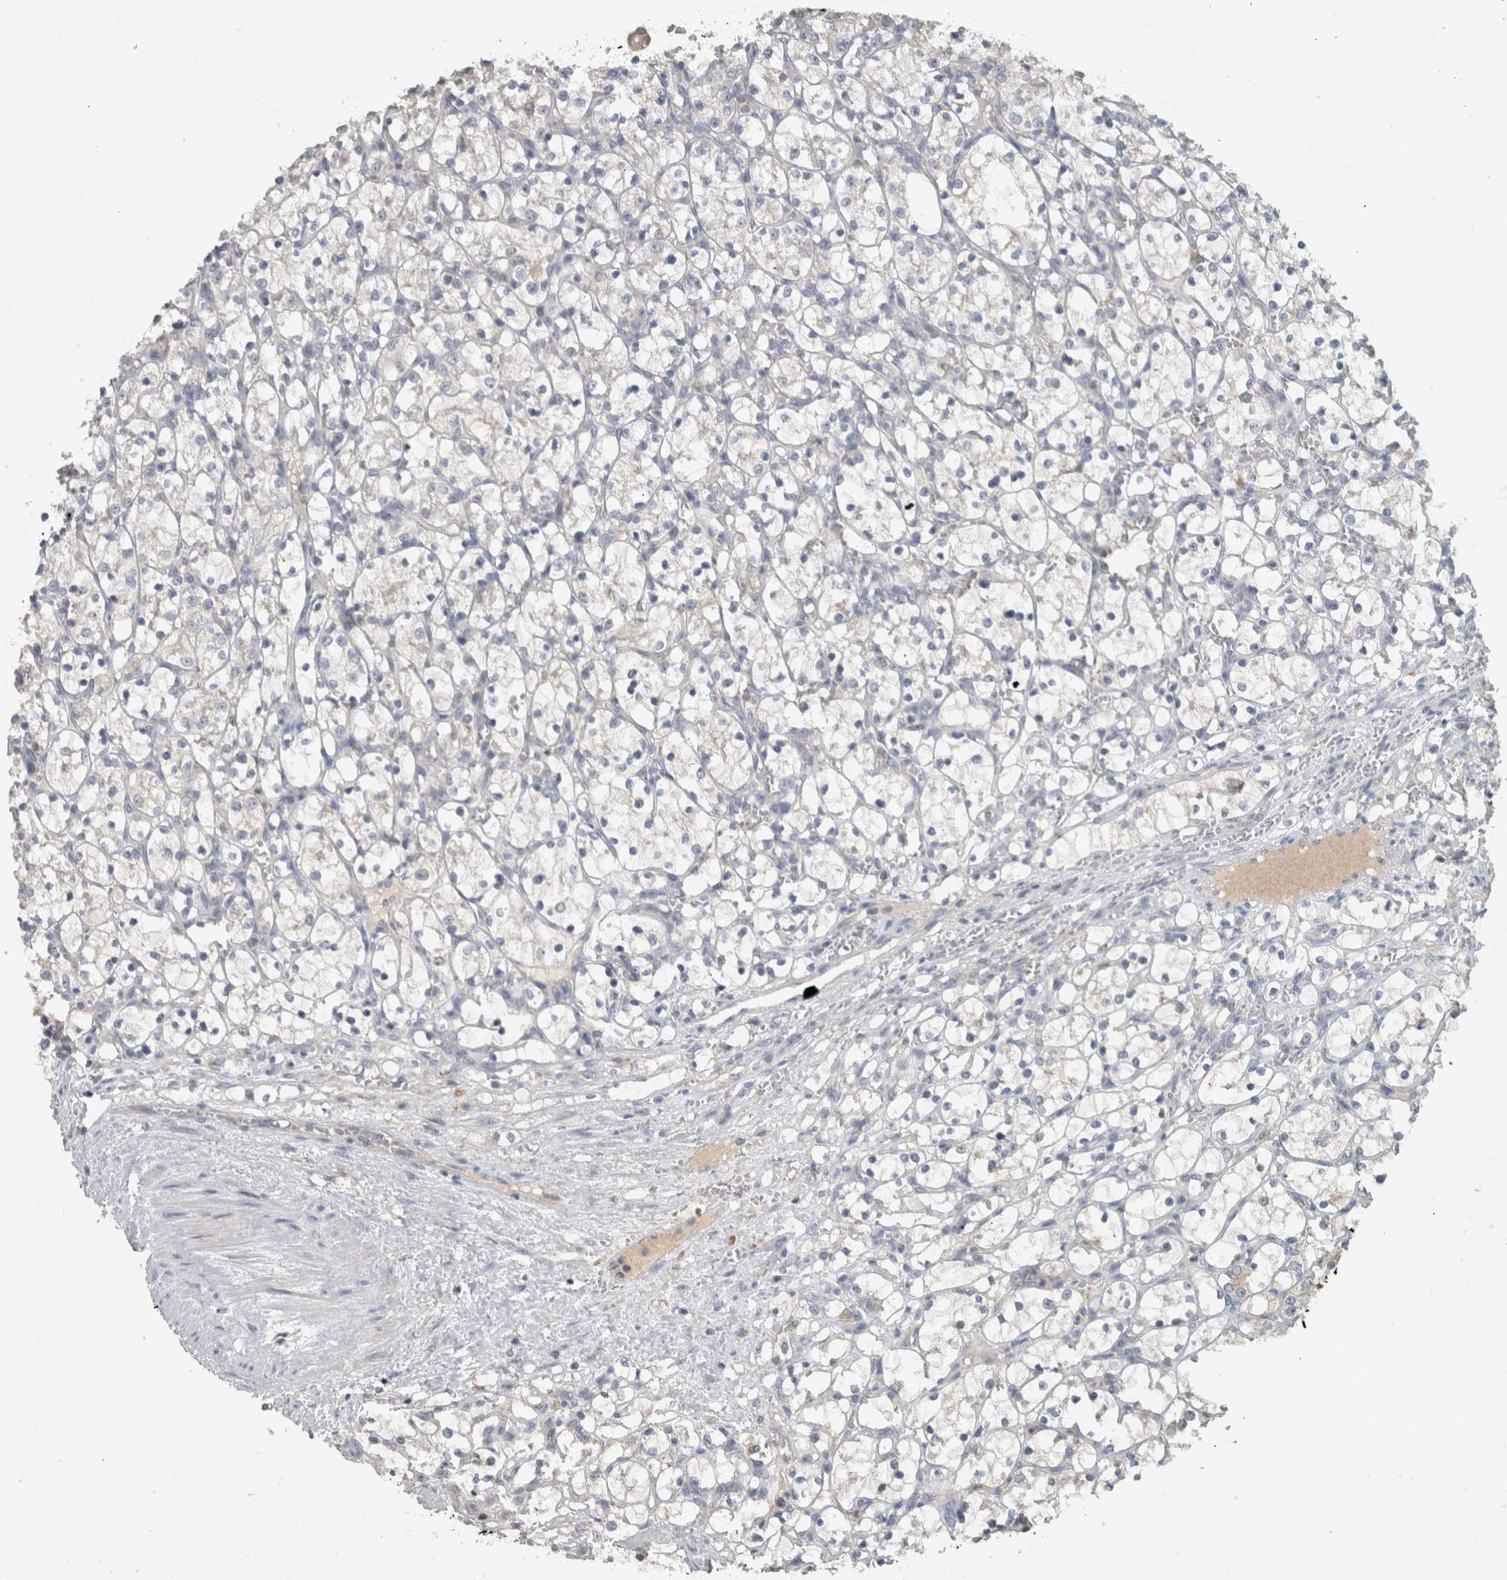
{"staining": {"intensity": "negative", "quantity": "none", "location": "none"}, "tissue": "renal cancer", "cell_type": "Tumor cells", "image_type": "cancer", "snomed": [{"axis": "morphology", "description": "Adenocarcinoma, NOS"}, {"axis": "topography", "description": "Kidney"}], "caption": "Tumor cells show no significant protein expression in adenocarcinoma (renal).", "gene": "HEXD", "patient": {"sex": "female", "age": 69}}